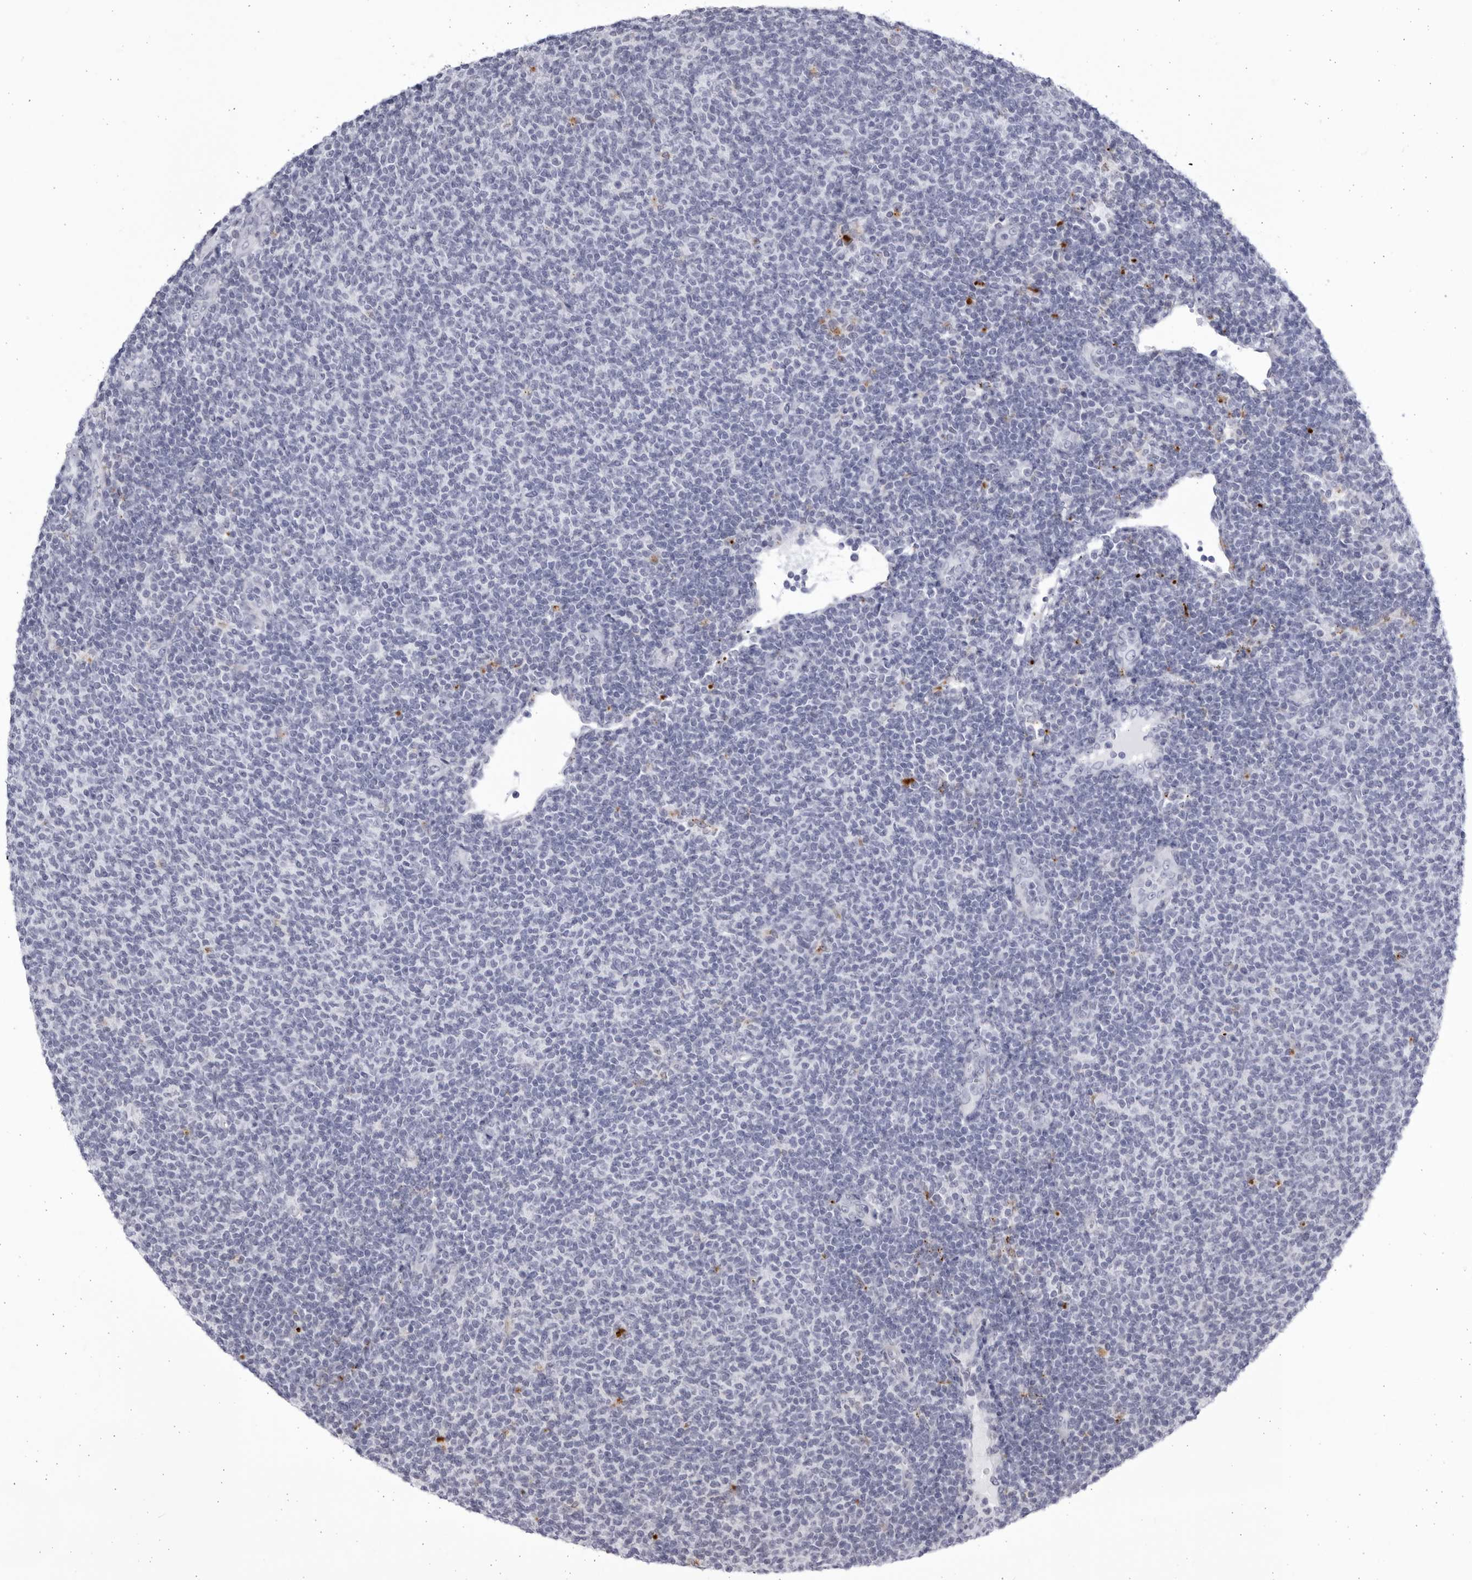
{"staining": {"intensity": "negative", "quantity": "none", "location": "none"}, "tissue": "lymphoma", "cell_type": "Tumor cells", "image_type": "cancer", "snomed": [{"axis": "morphology", "description": "Malignant lymphoma, non-Hodgkin's type, Low grade"}, {"axis": "topography", "description": "Lymph node"}], "caption": "The micrograph demonstrates no staining of tumor cells in lymphoma.", "gene": "CCDC181", "patient": {"sex": "male", "age": 66}}